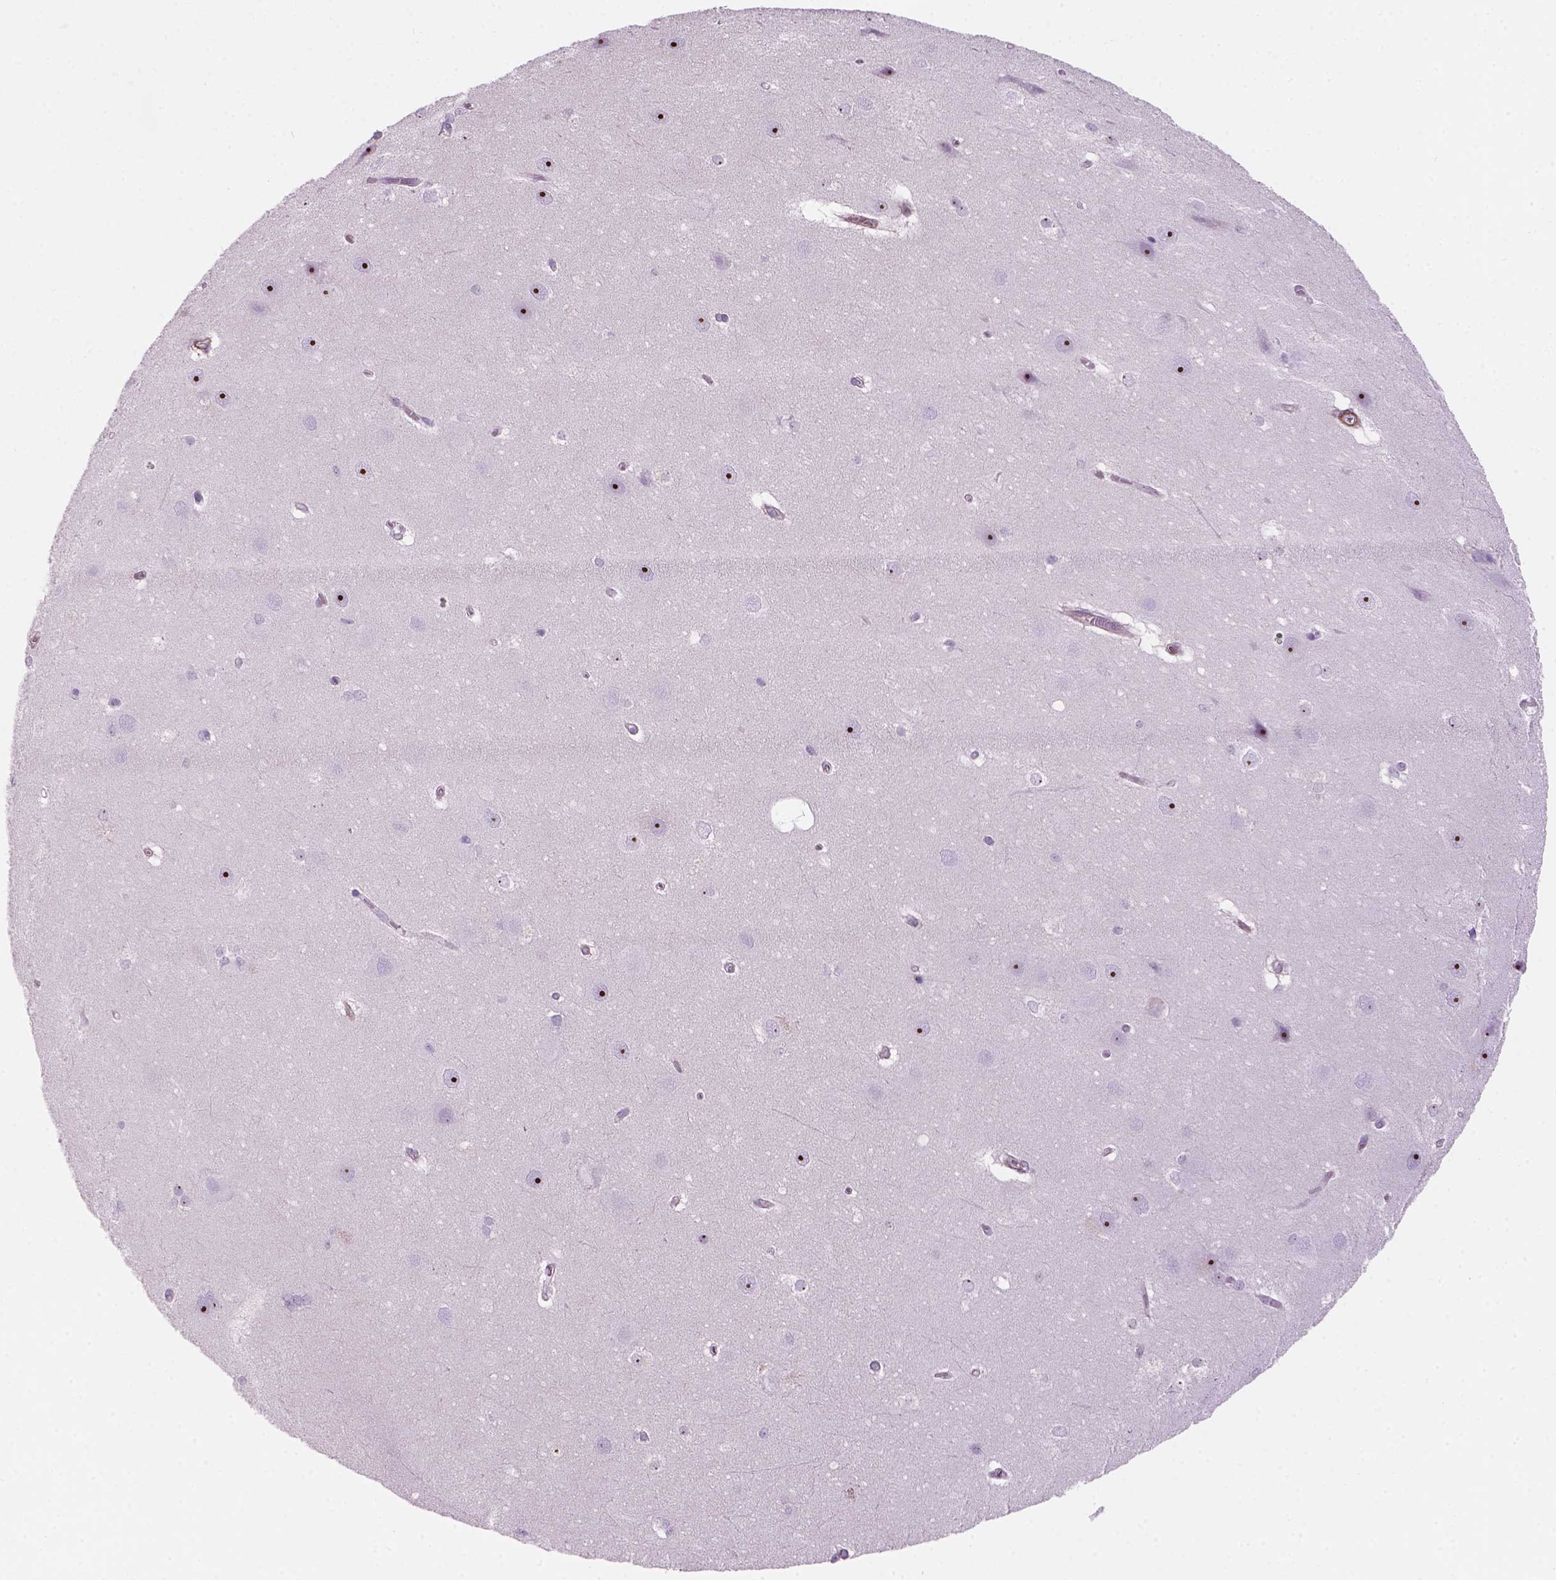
{"staining": {"intensity": "negative", "quantity": "none", "location": "none"}, "tissue": "hippocampus", "cell_type": "Glial cells", "image_type": "normal", "snomed": [{"axis": "morphology", "description": "Normal tissue, NOS"}, {"axis": "topography", "description": "Cerebral cortex"}, {"axis": "topography", "description": "Hippocampus"}], "caption": "This is an immunohistochemistry (IHC) image of unremarkable hippocampus. There is no positivity in glial cells.", "gene": "RRS1", "patient": {"sex": "female", "age": 19}}